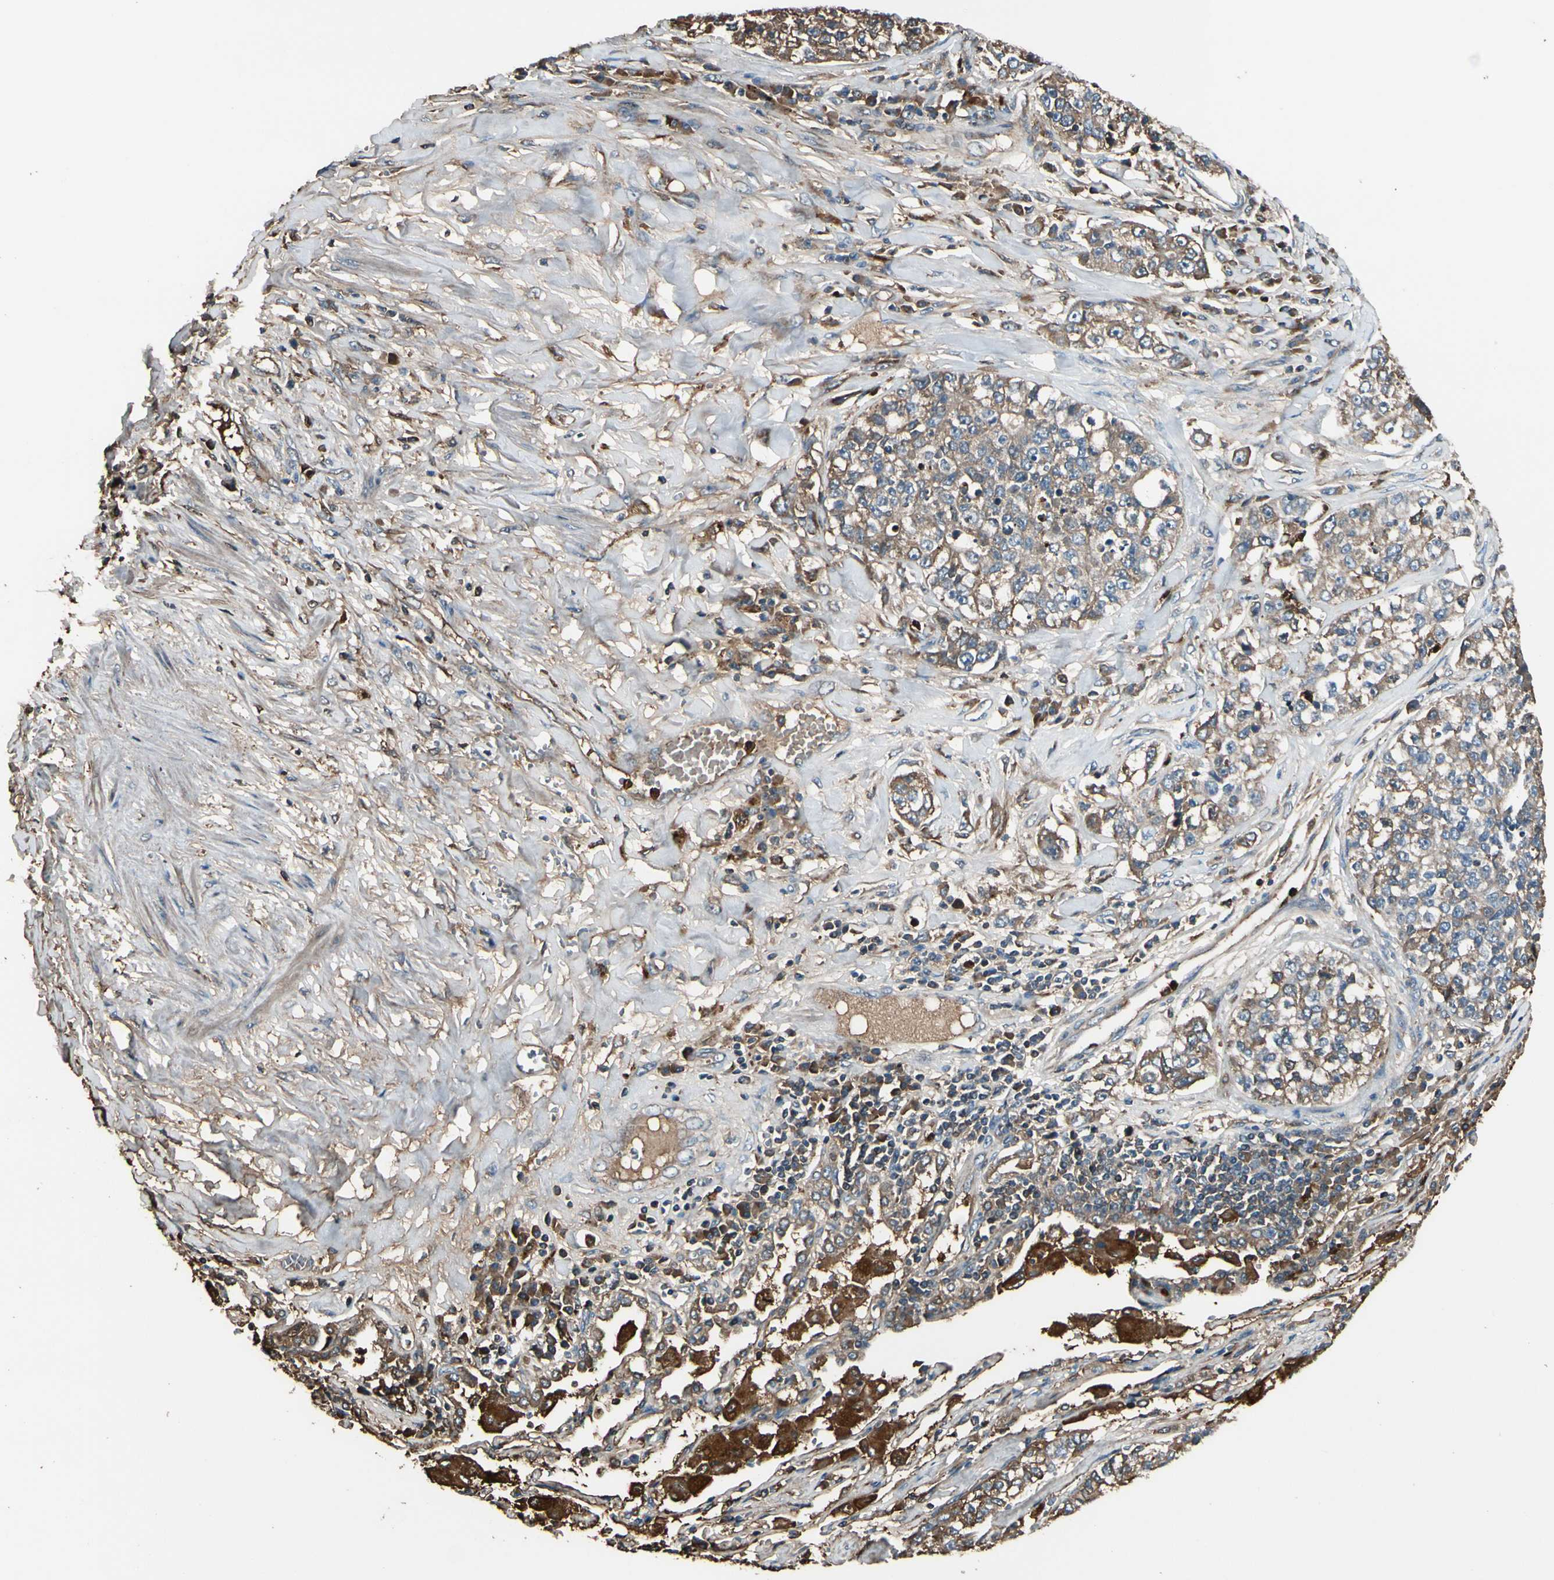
{"staining": {"intensity": "weak", "quantity": "25%-75%", "location": "cytoplasmic/membranous"}, "tissue": "lung cancer", "cell_type": "Tumor cells", "image_type": "cancer", "snomed": [{"axis": "morphology", "description": "Adenocarcinoma, NOS"}, {"axis": "topography", "description": "Lung"}], "caption": "There is low levels of weak cytoplasmic/membranous positivity in tumor cells of lung cancer, as demonstrated by immunohistochemical staining (brown color).", "gene": "STX11", "patient": {"sex": "male", "age": 49}}